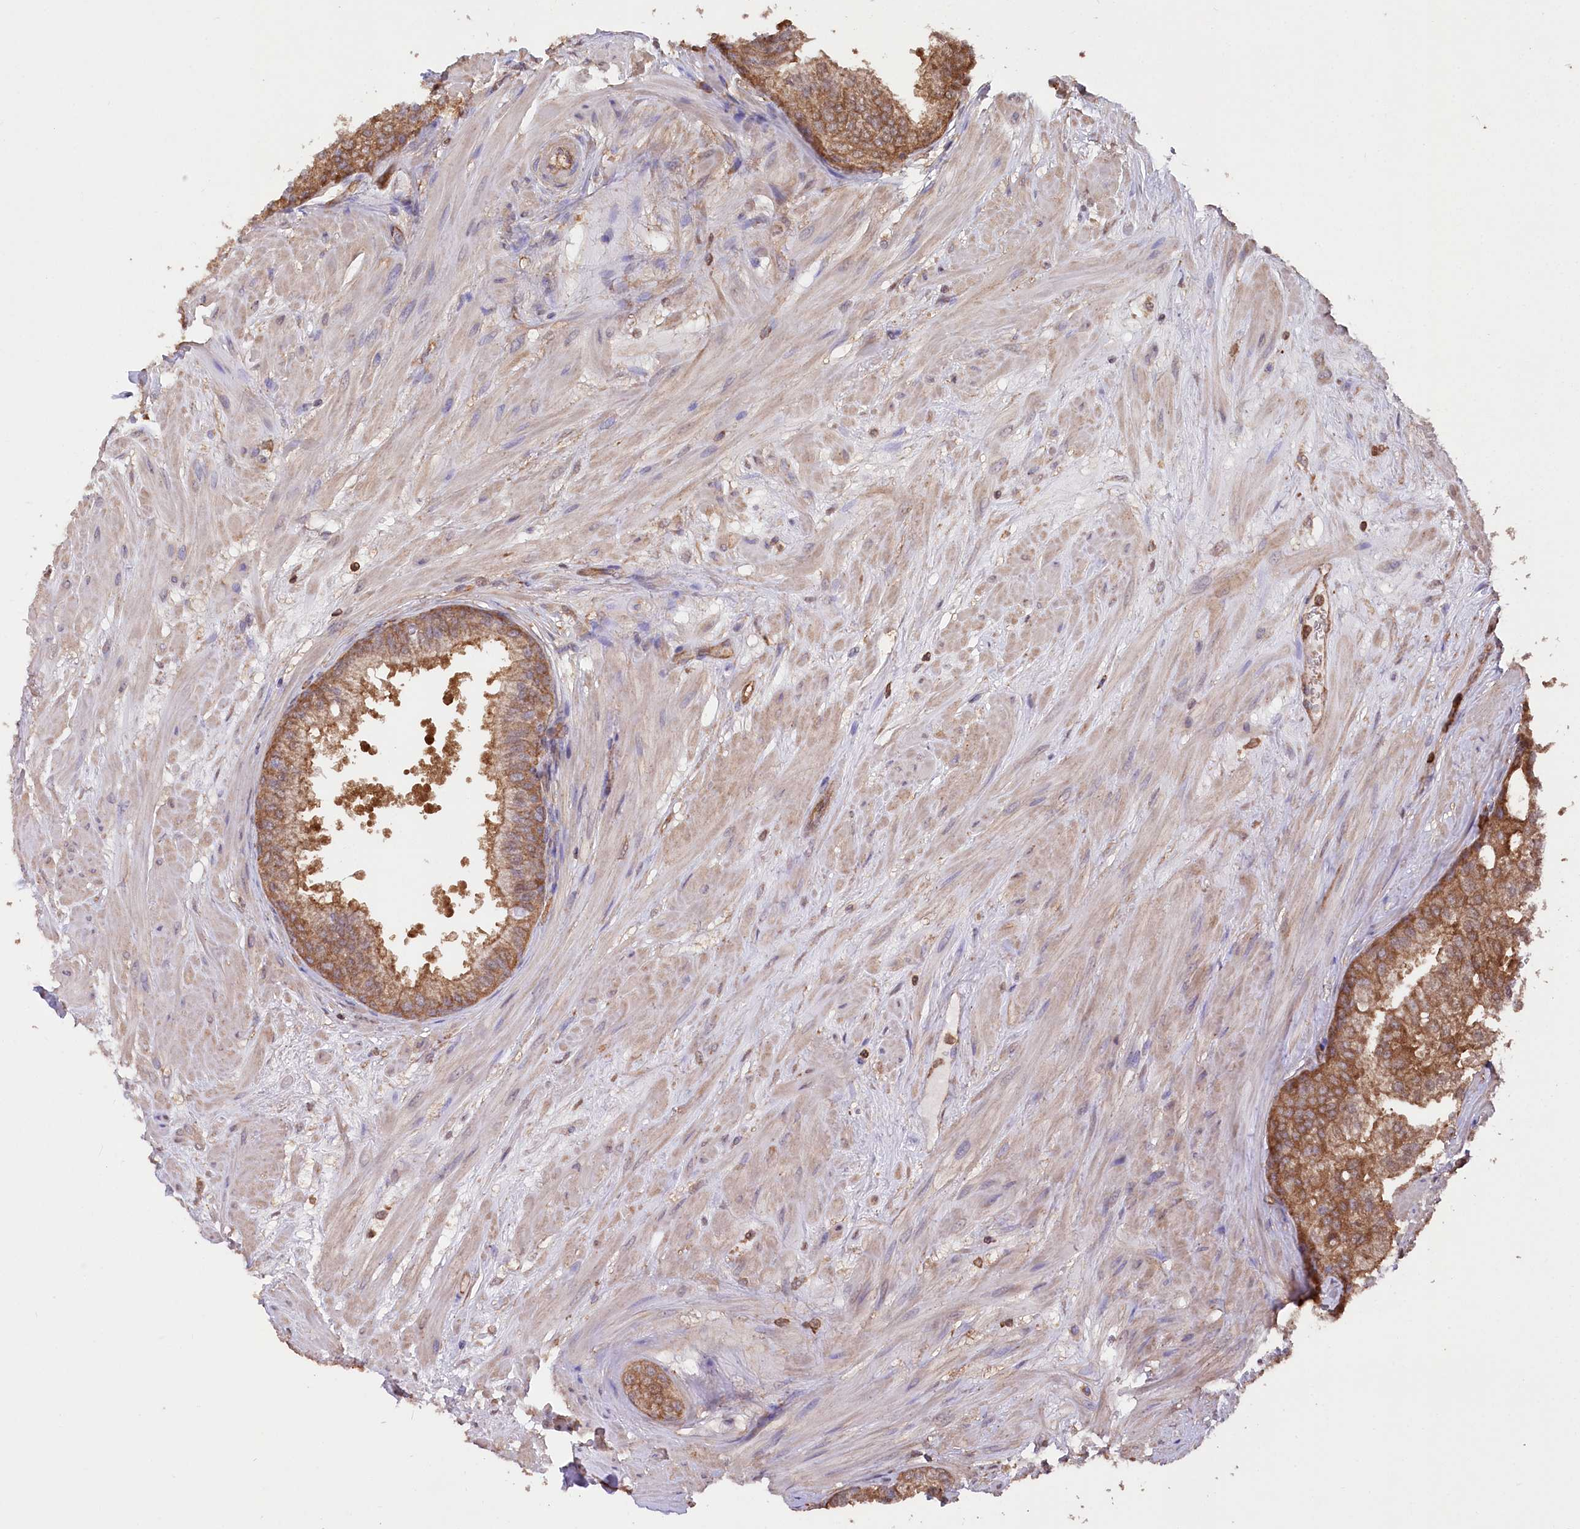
{"staining": {"intensity": "moderate", "quantity": ">75%", "location": "cytoplasmic/membranous"}, "tissue": "prostate", "cell_type": "Glandular cells", "image_type": "normal", "snomed": [{"axis": "morphology", "description": "Normal tissue, NOS"}, {"axis": "topography", "description": "Prostate"}], "caption": "Moderate cytoplasmic/membranous expression for a protein is identified in about >75% of glandular cells of unremarkable prostate using IHC.", "gene": "LSG1", "patient": {"sex": "male", "age": 60}}